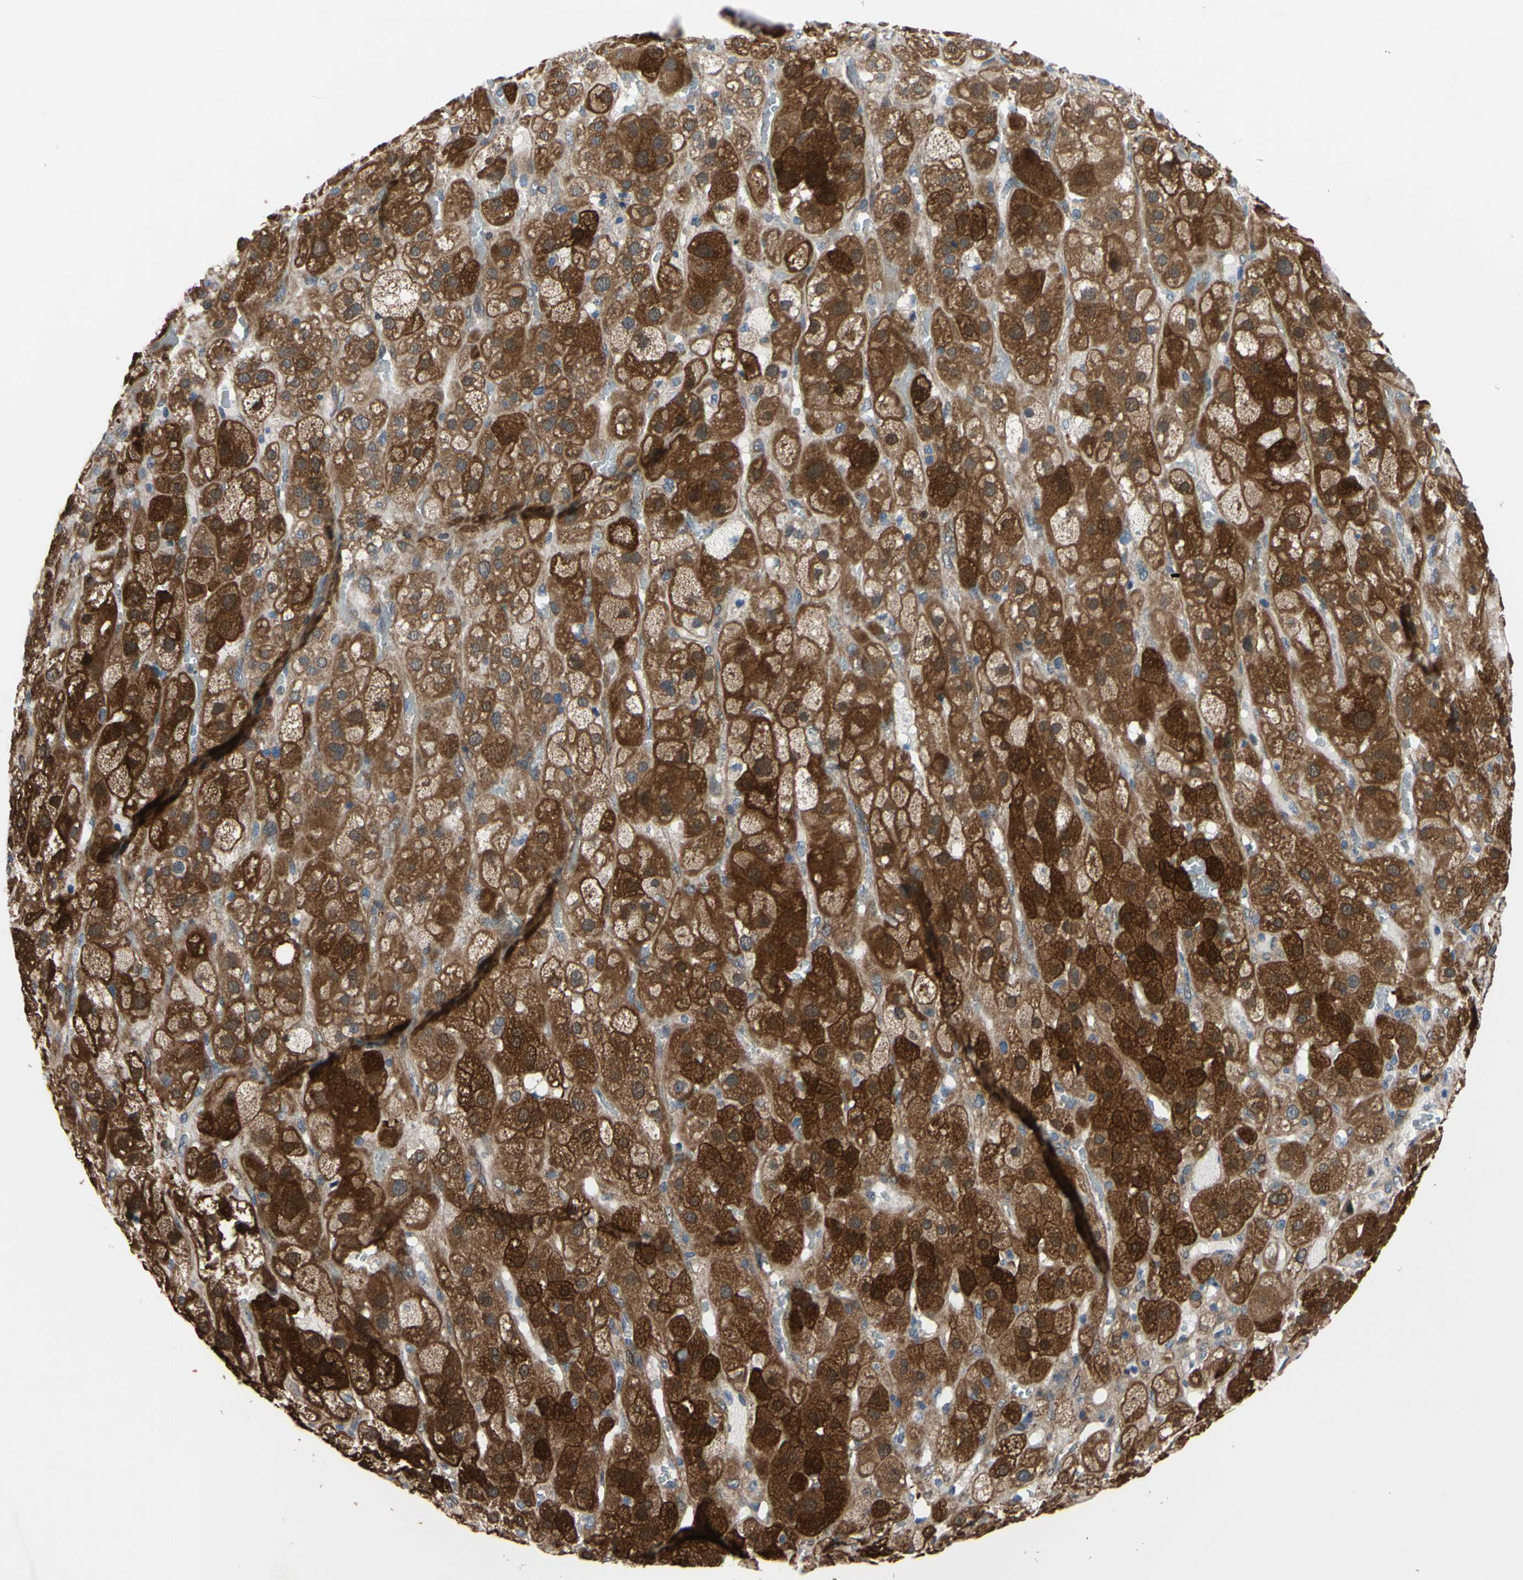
{"staining": {"intensity": "moderate", "quantity": ">75%", "location": "cytoplasmic/membranous"}, "tissue": "adrenal gland", "cell_type": "Glandular cells", "image_type": "normal", "snomed": [{"axis": "morphology", "description": "Normal tissue, NOS"}, {"axis": "topography", "description": "Adrenal gland"}], "caption": "Immunohistochemistry (IHC) micrograph of normal adrenal gland: human adrenal gland stained using immunohistochemistry (IHC) demonstrates medium levels of moderate protein expression localized specifically in the cytoplasmic/membranous of glandular cells, appearing as a cytoplasmic/membranous brown color.", "gene": "SVIL", "patient": {"sex": "female", "age": 47}}